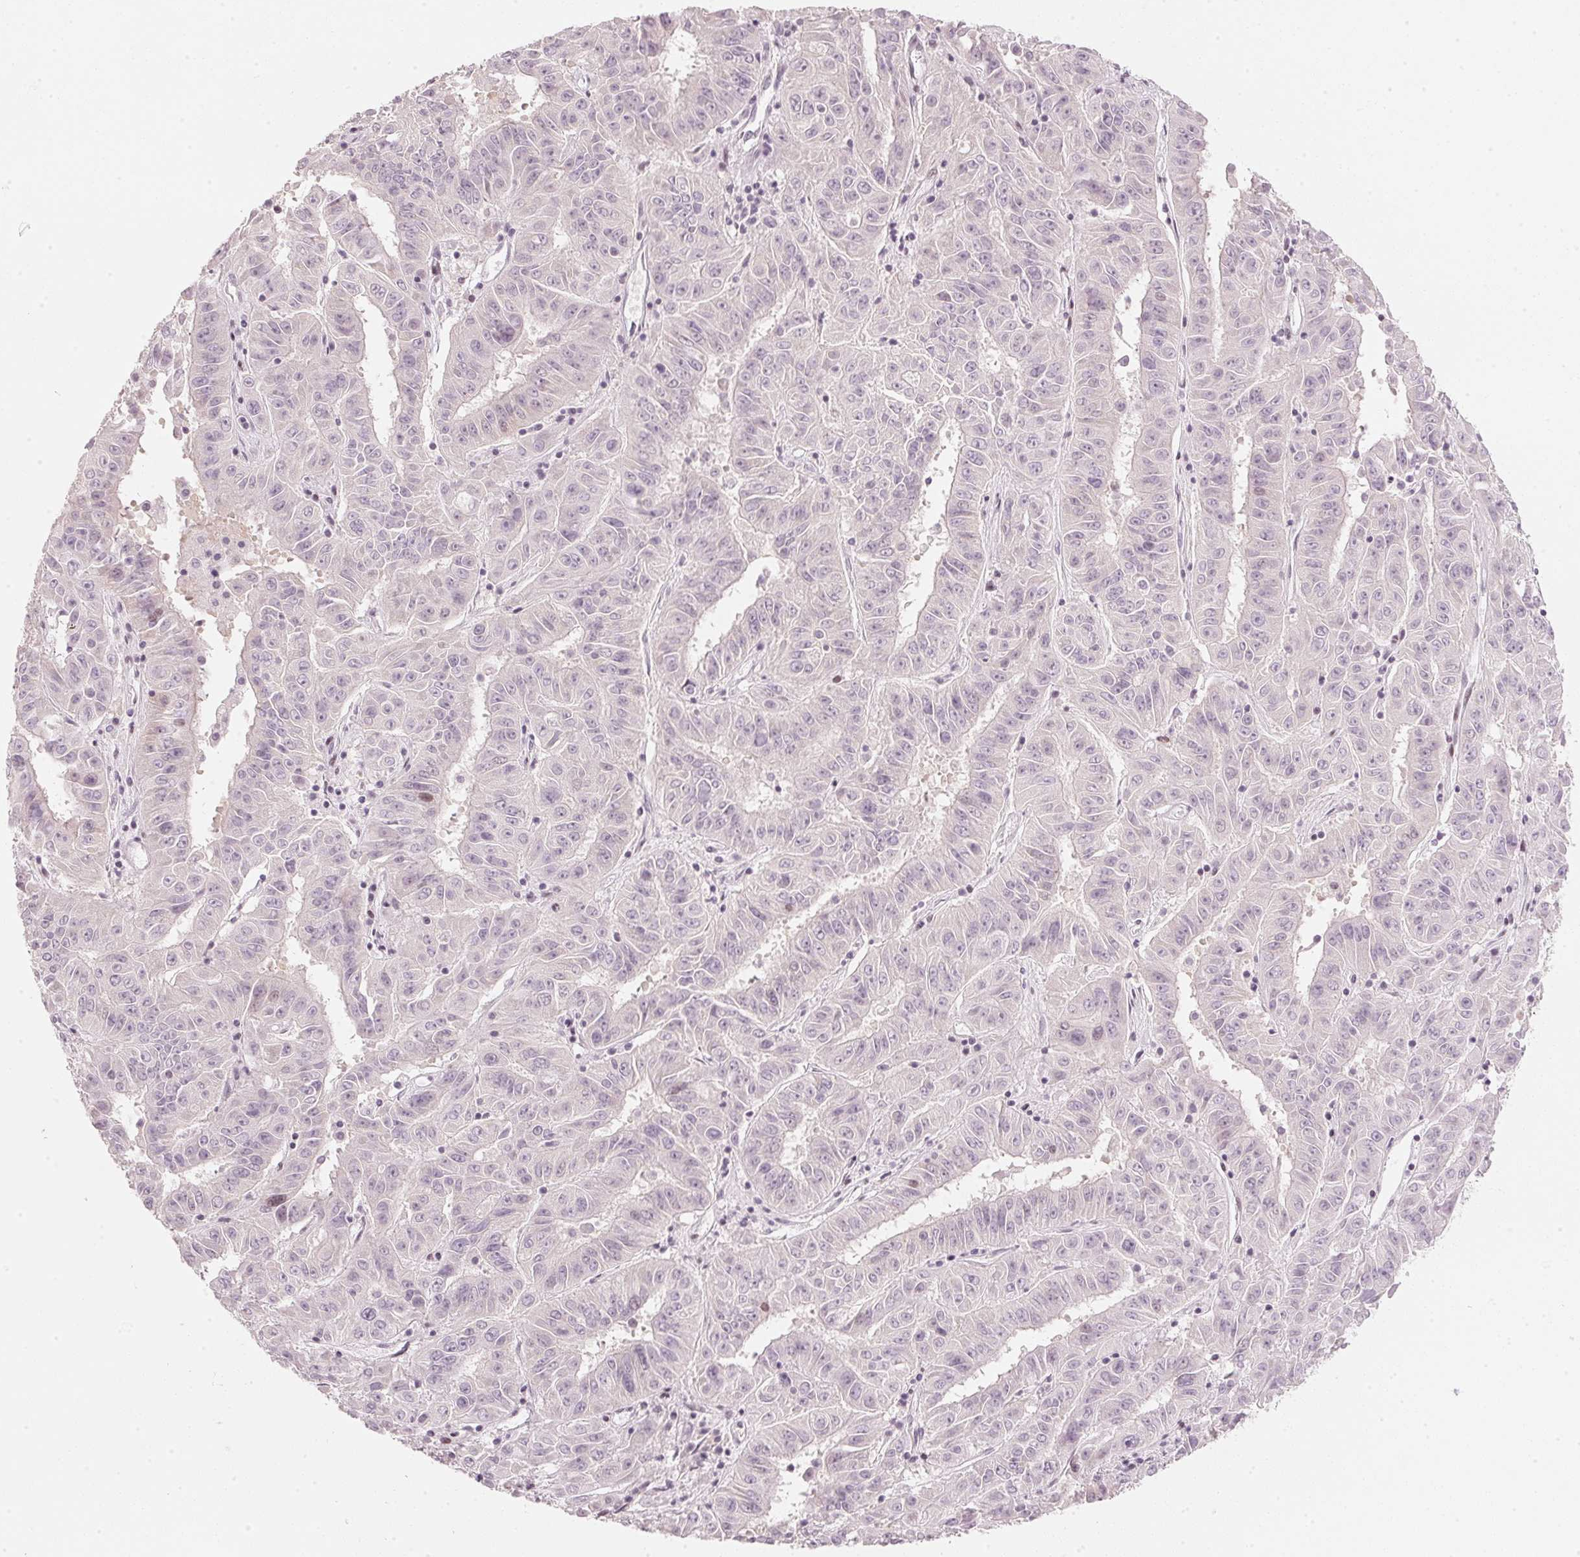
{"staining": {"intensity": "negative", "quantity": "none", "location": "none"}, "tissue": "pancreatic cancer", "cell_type": "Tumor cells", "image_type": "cancer", "snomed": [{"axis": "morphology", "description": "Adenocarcinoma, NOS"}, {"axis": "topography", "description": "Pancreas"}], "caption": "Pancreatic adenocarcinoma stained for a protein using immunohistochemistry demonstrates no staining tumor cells.", "gene": "SFRP4", "patient": {"sex": "male", "age": 63}}